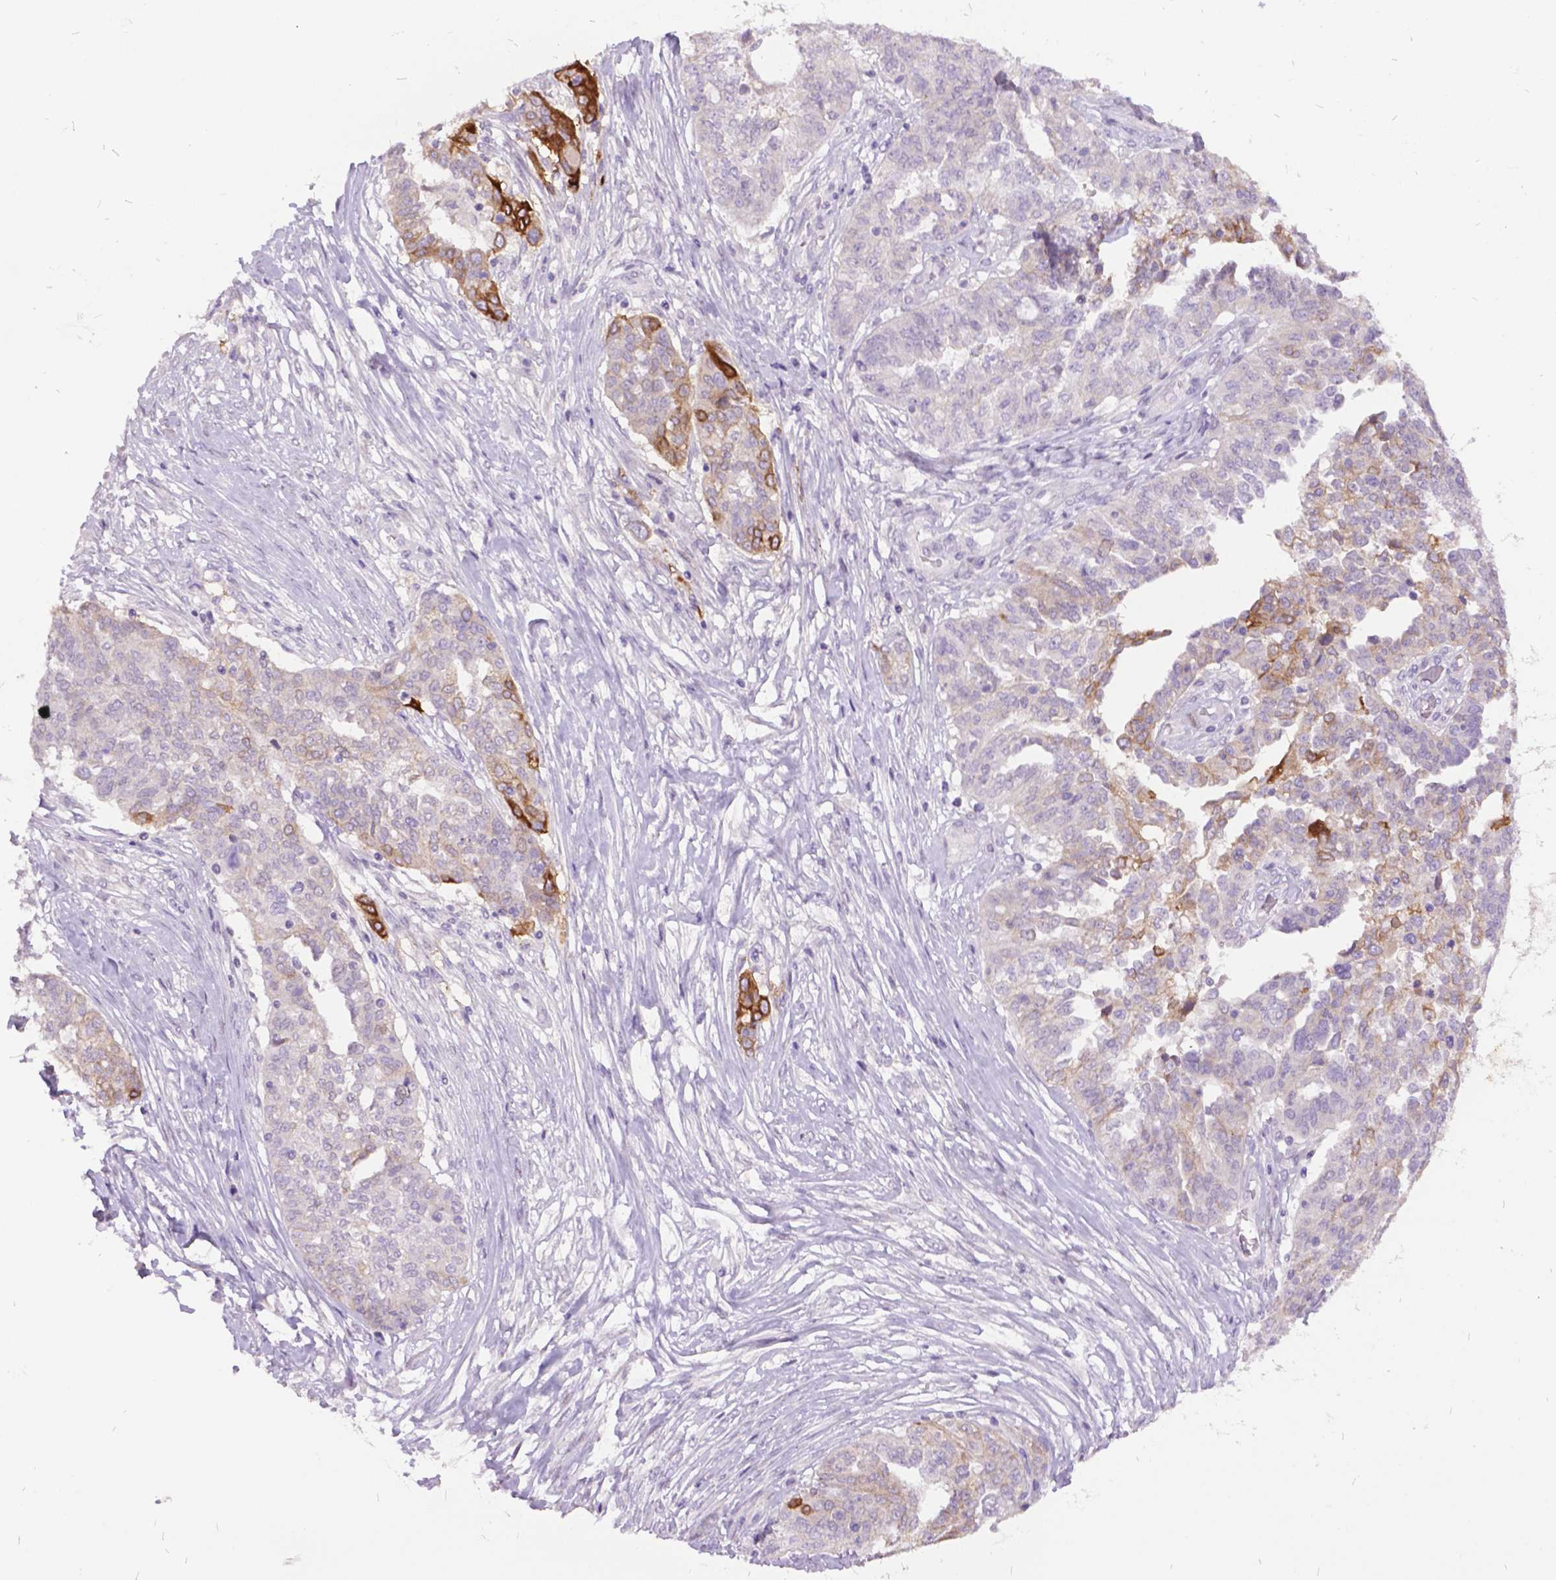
{"staining": {"intensity": "strong", "quantity": "<25%", "location": "cytoplasmic/membranous"}, "tissue": "ovarian cancer", "cell_type": "Tumor cells", "image_type": "cancer", "snomed": [{"axis": "morphology", "description": "Cystadenocarcinoma, serous, NOS"}, {"axis": "topography", "description": "Ovary"}], "caption": "Protein expression analysis of serous cystadenocarcinoma (ovarian) exhibits strong cytoplasmic/membranous expression in approximately <25% of tumor cells.", "gene": "ITGB6", "patient": {"sex": "female", "age": 67}}